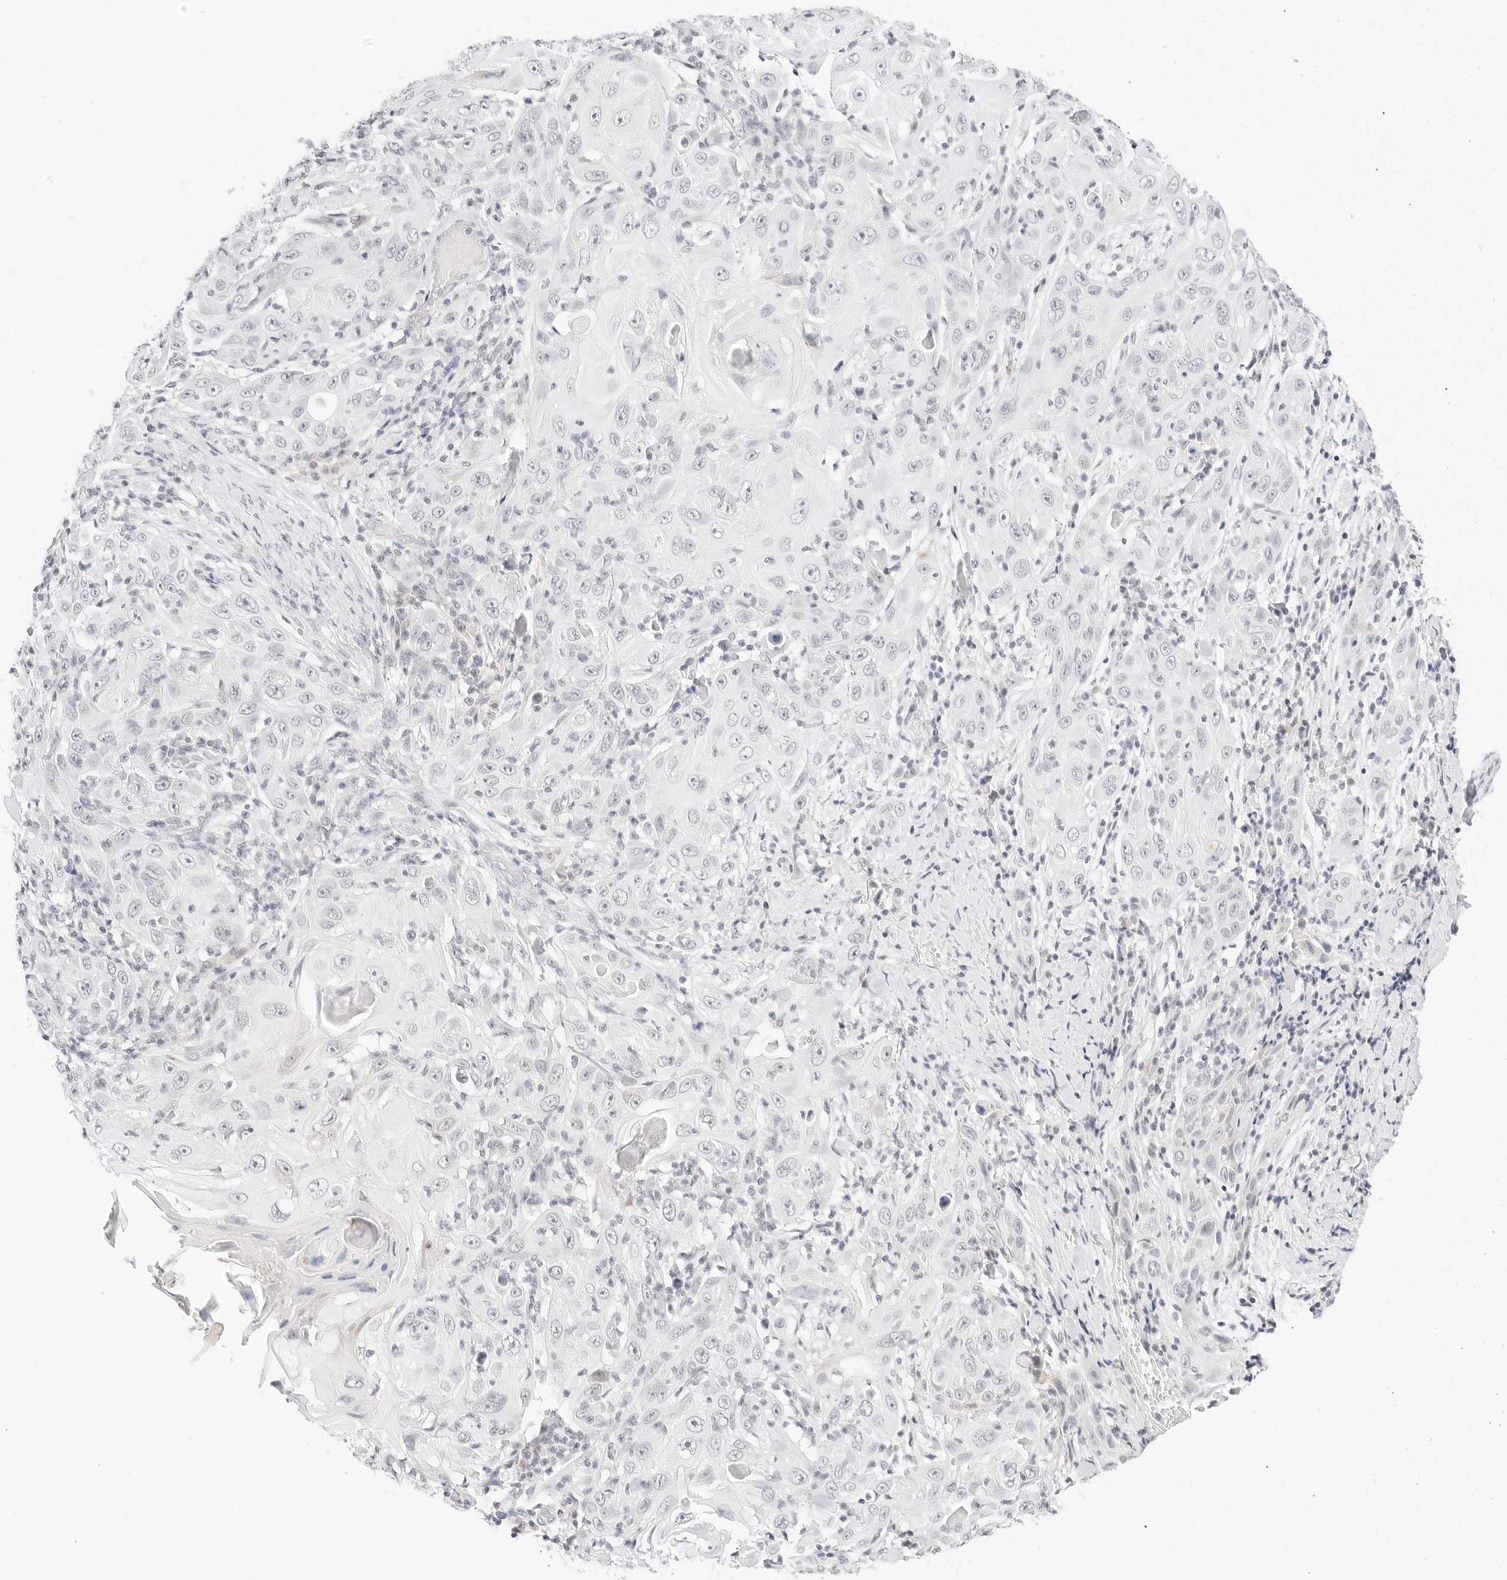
{"staining": {"intensity": "negative", "quantity": "none", "location": "none"}, "tissue": "skin cancer", "cell_type": "Tumor cells", "image_type": "cancer", "snomed": [{"axis": "morphology", "description": "Squamous cell carcinoma, NOS"}, {"axis": "topography", "description": "Skin"}], "caption": "Immunohistochemistry (IHC) of skin squamous cell carcinoma shows no expression in tumor cells.", "gene": "XKR4", "patient": {"sex": "female", "age": 88}}